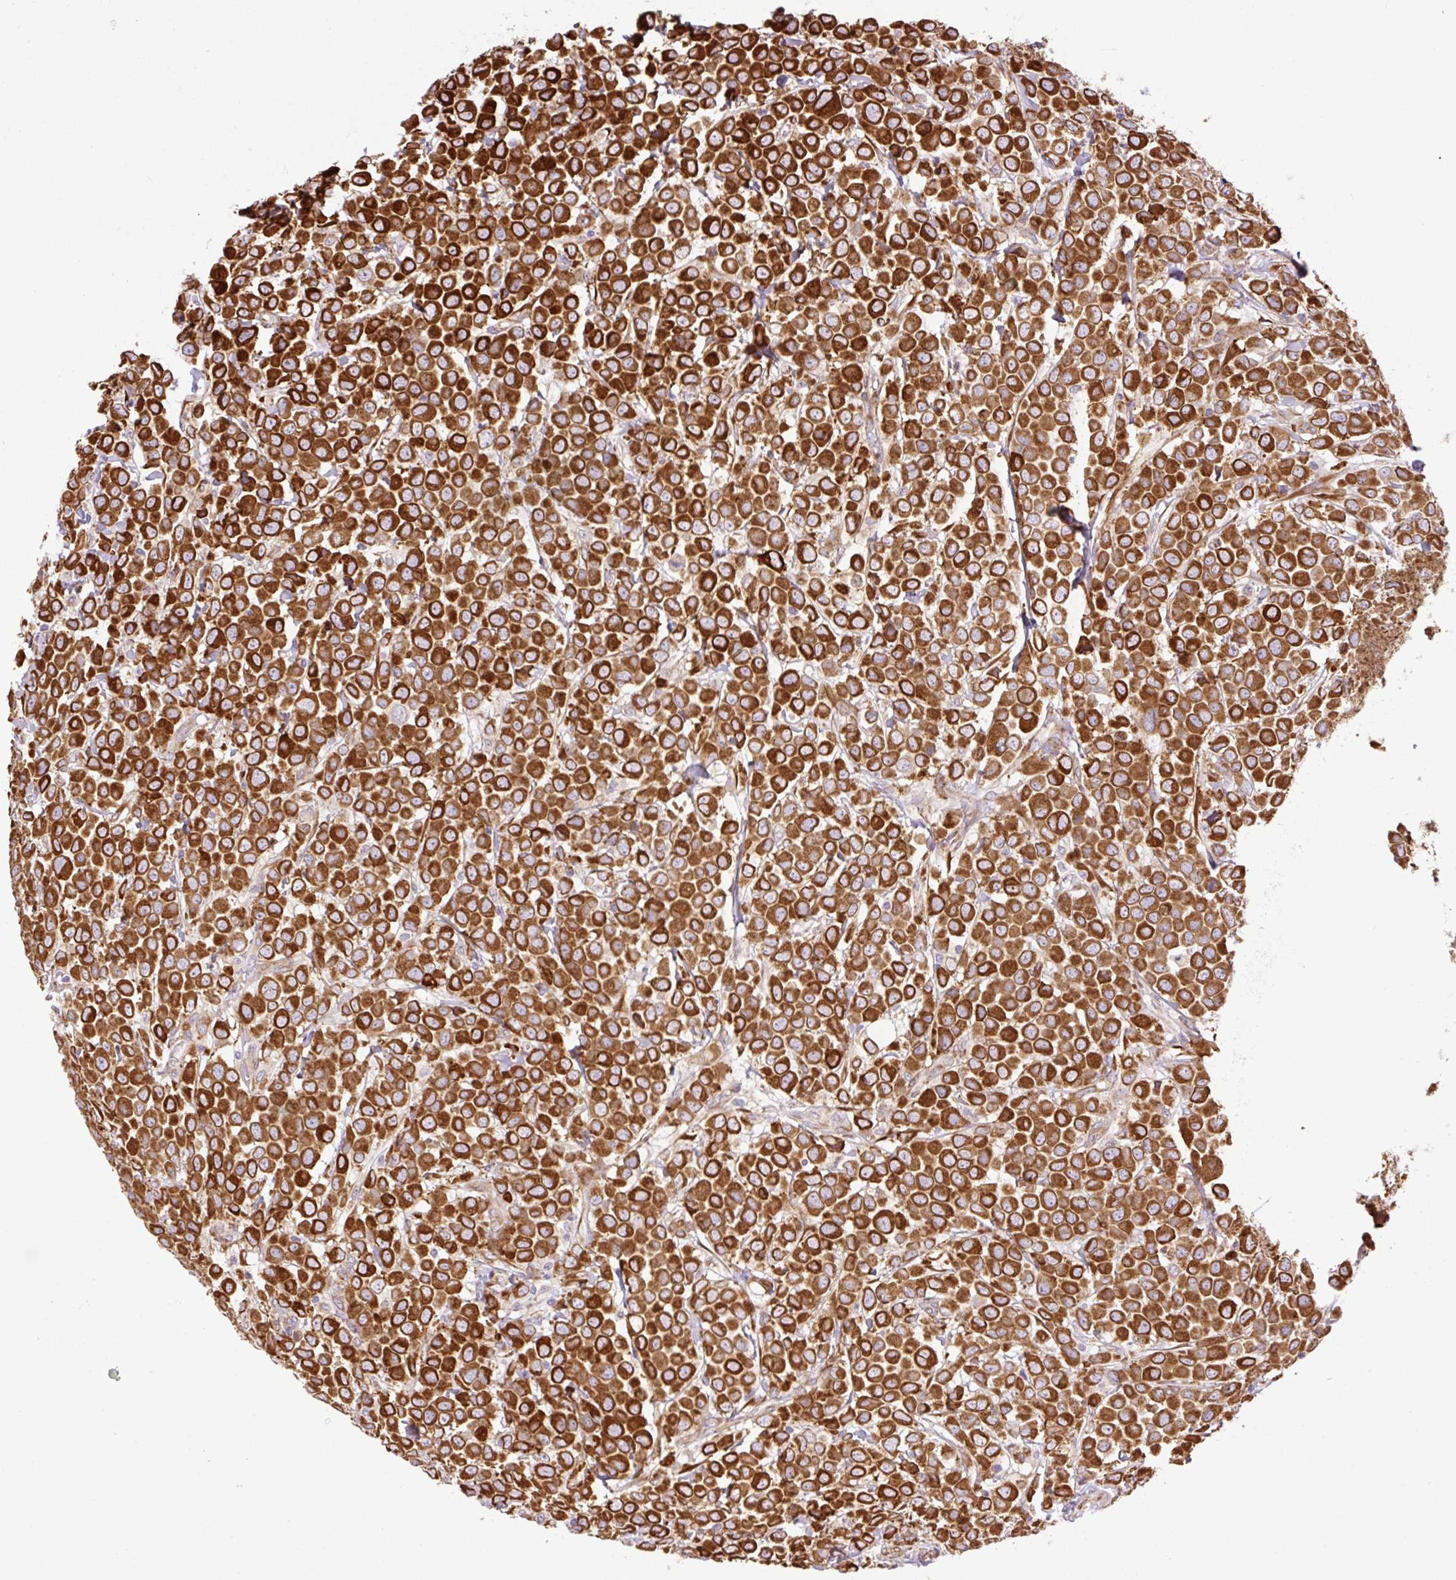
{"staining": {"intensity": "strong", "quantity": ">75%", "location": "cytoplasmic/membranous"}, "tissue": "breast cancer", "cell_type": "Tumor cells", "image_type": "cancer", "snomed": [{"axis": "morphology", "description": "Duct carcinoma"}, {"axis": "topography", "description": "Breast"}], "caption": "IHC histopathology image of human invasive ductal carcinoma (breast) stained for a protein (brown), which shows high levels of strong cytoplasmic/membranous staining in approximately >75% of tumor cells.", "gene": "RAB30", "patient": {"sex": "female", "age": 61}}